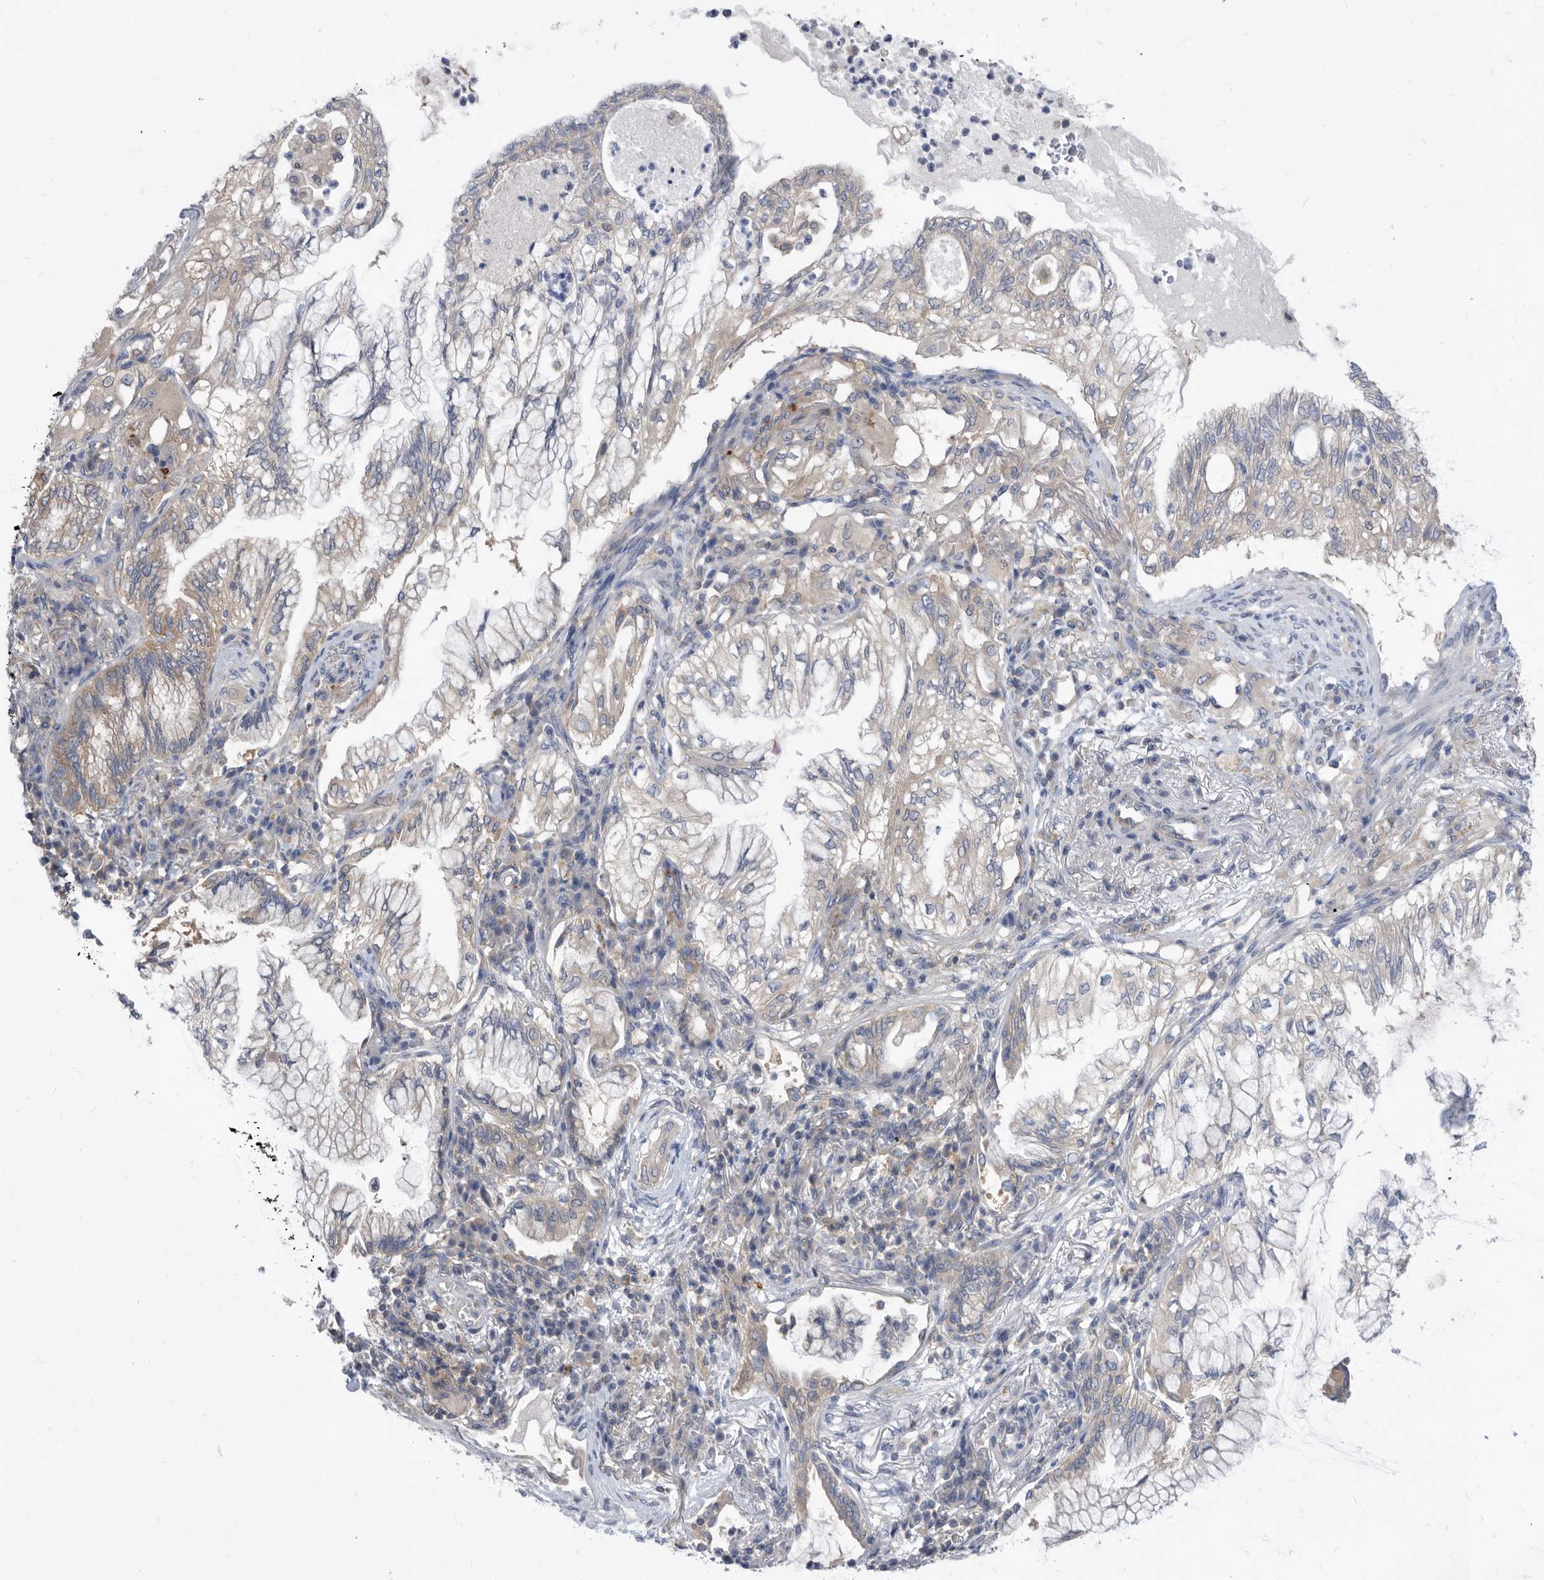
{"staining": {"intensity": "weak", "quantity": "<25%", "location": "cytoplasmic/membranous"}, "tissue": "lung cancer", "cell_type": "Tumor cells", "image_type": "cancer", "snomed": [{"axis": "morphology", "description": "Adenocarcinoma, NOS"}, {"axis": "topography", "description": "Lung"}], "caption": "Human lung adenocarcinoma stained for a protein using IHC reveals no staining in tumor cells.", "gene": "CCT4", "patient": {"sex": "female", "age": 70}}